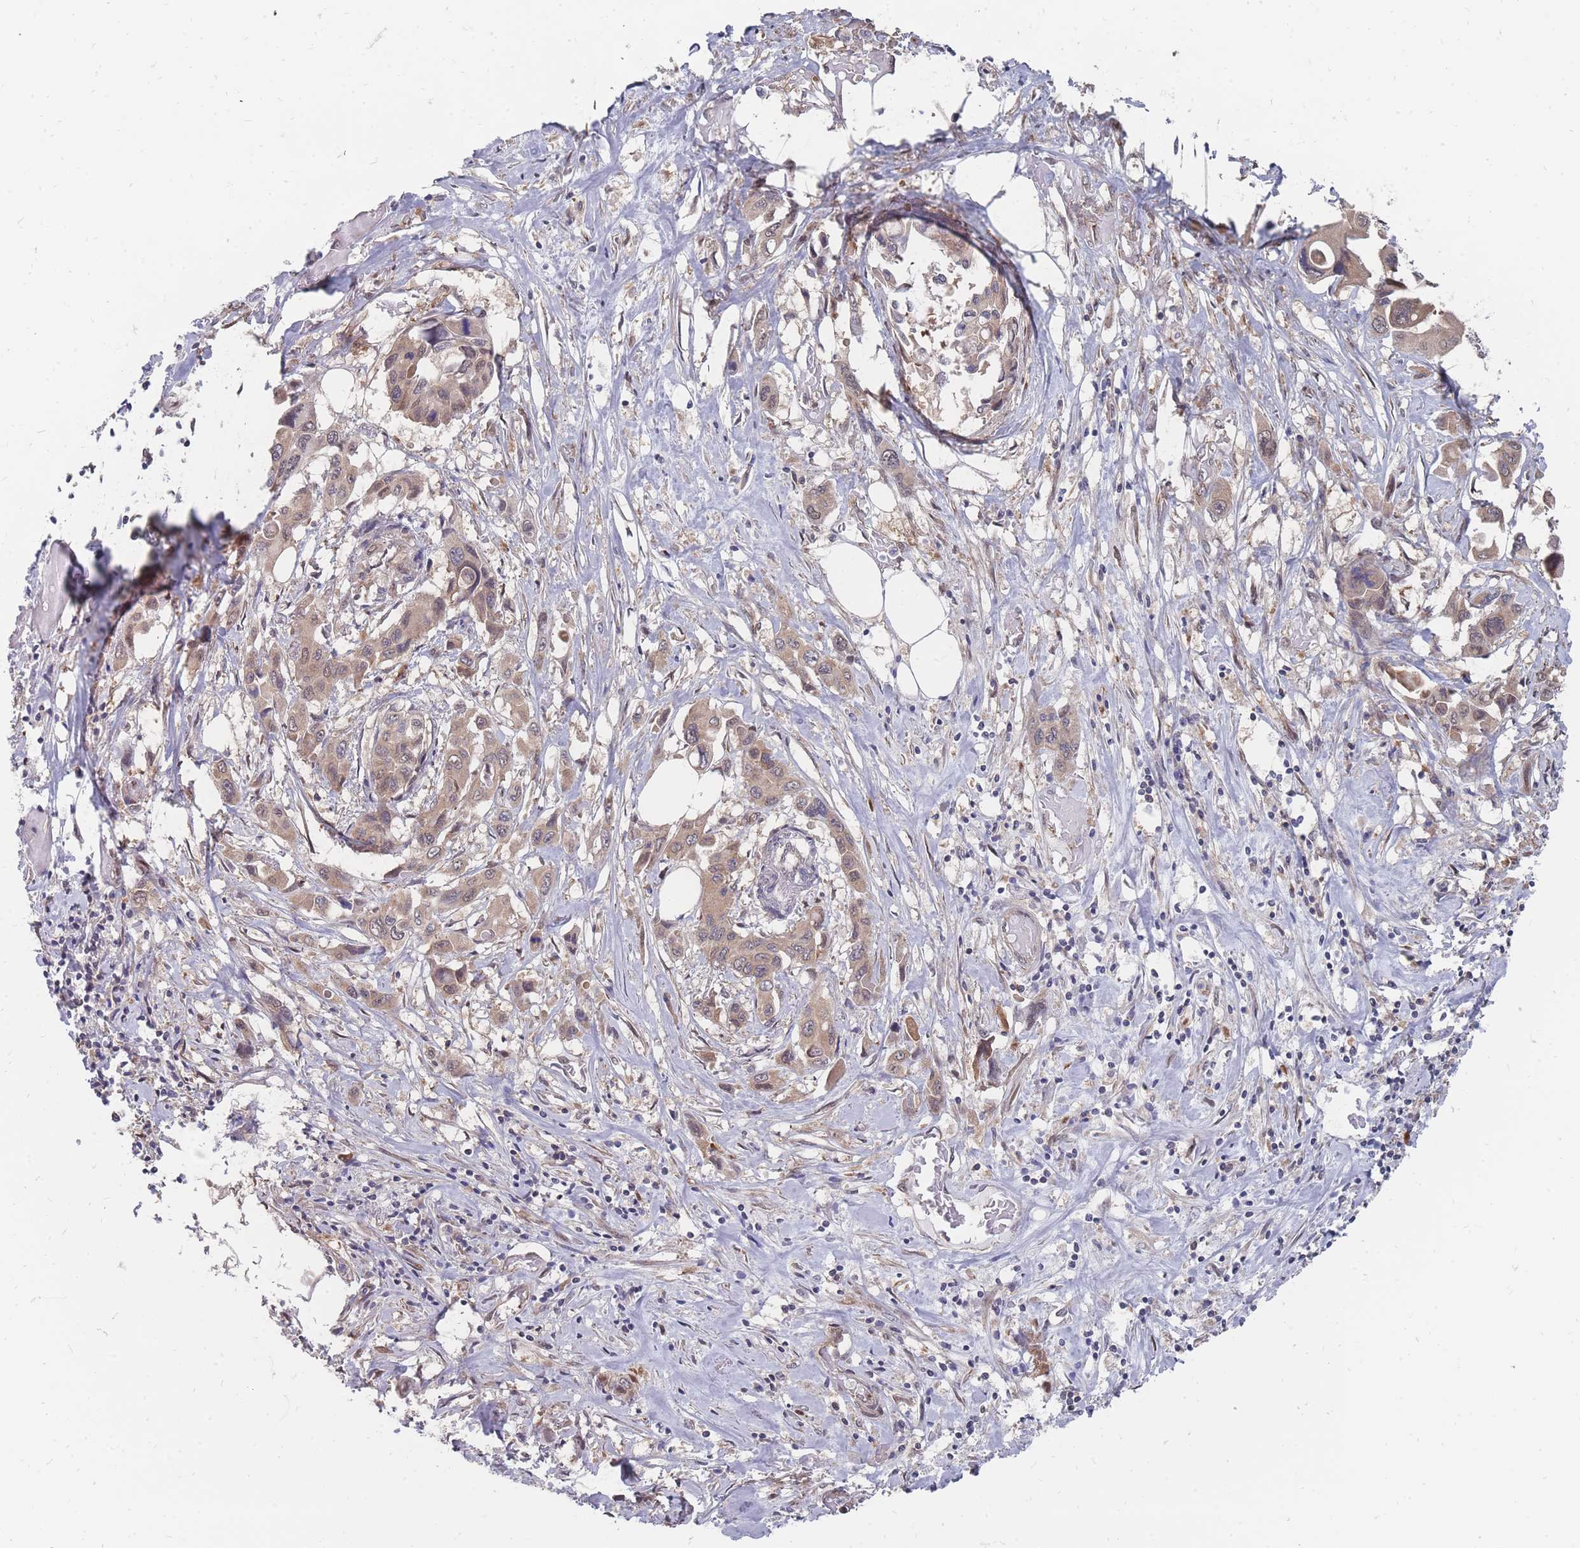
{"staining": {"intensity": "moderate", "quantity": "25%-75%", "location": "cytoplasmic/membranous,nuclear"}, "tissue": "pancreatic cancer", "cell_type": "Tumor cells", "image_type": "cancer", "snomed": [{"axis": "morphology", "description": "Adenocarcinoma, NOS"}, {"axis": "topography", "description": "Pancreas"}], "caption": "Protein staining shows moderate cytoplasmic/membranous and nuclear expression in approximately 25%-75% of tumor cells in pancreatic cancer. (Brightfield microscopy of DAB IHC at high magnification).", "gene": "NKD1", "patient": {"sex": "male", "age": 92}}